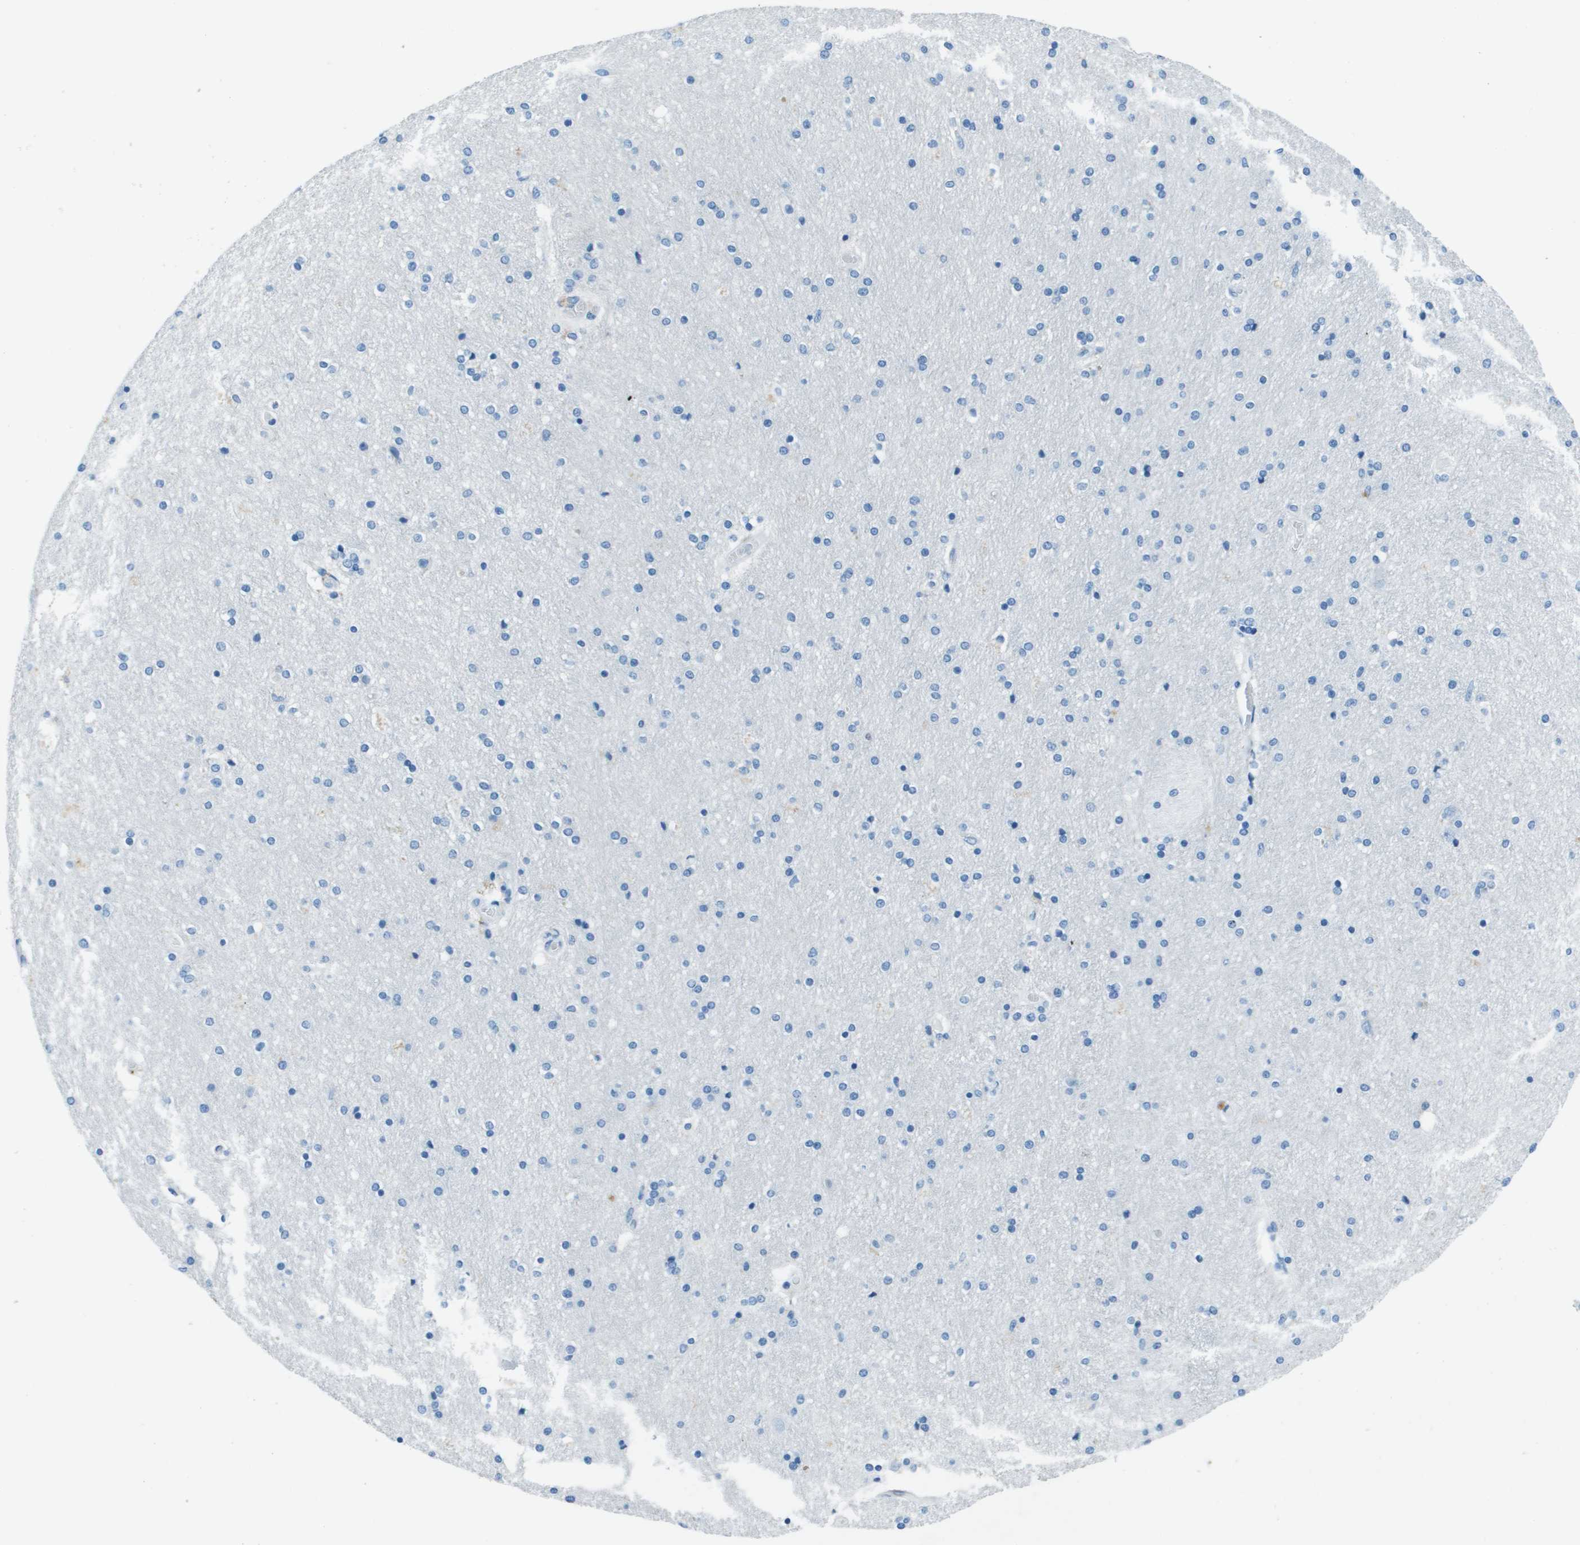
{"staining": {"intensity": "negative", "quantity": "none", "location": "none"}, "tissue": "hippocampus", "cell_type": "Glial cells", "image_type": "normal", "snomed": [{"axis": "morphology", "description": "Normal tissue, NOS"}, {"axis": "topography", "description": "Hippocampus"}], "caption": "IHC photomicrograph of unremarkable human hippocampus stained for a protein (brown), which exhibits no positivity in glial cells. (DAB immunohistochemistry (IHC) visualized using brightfield microscopy, high magnification).", "gene": "SLC16A10", "patient": {"sex": "female", "age": 54}}